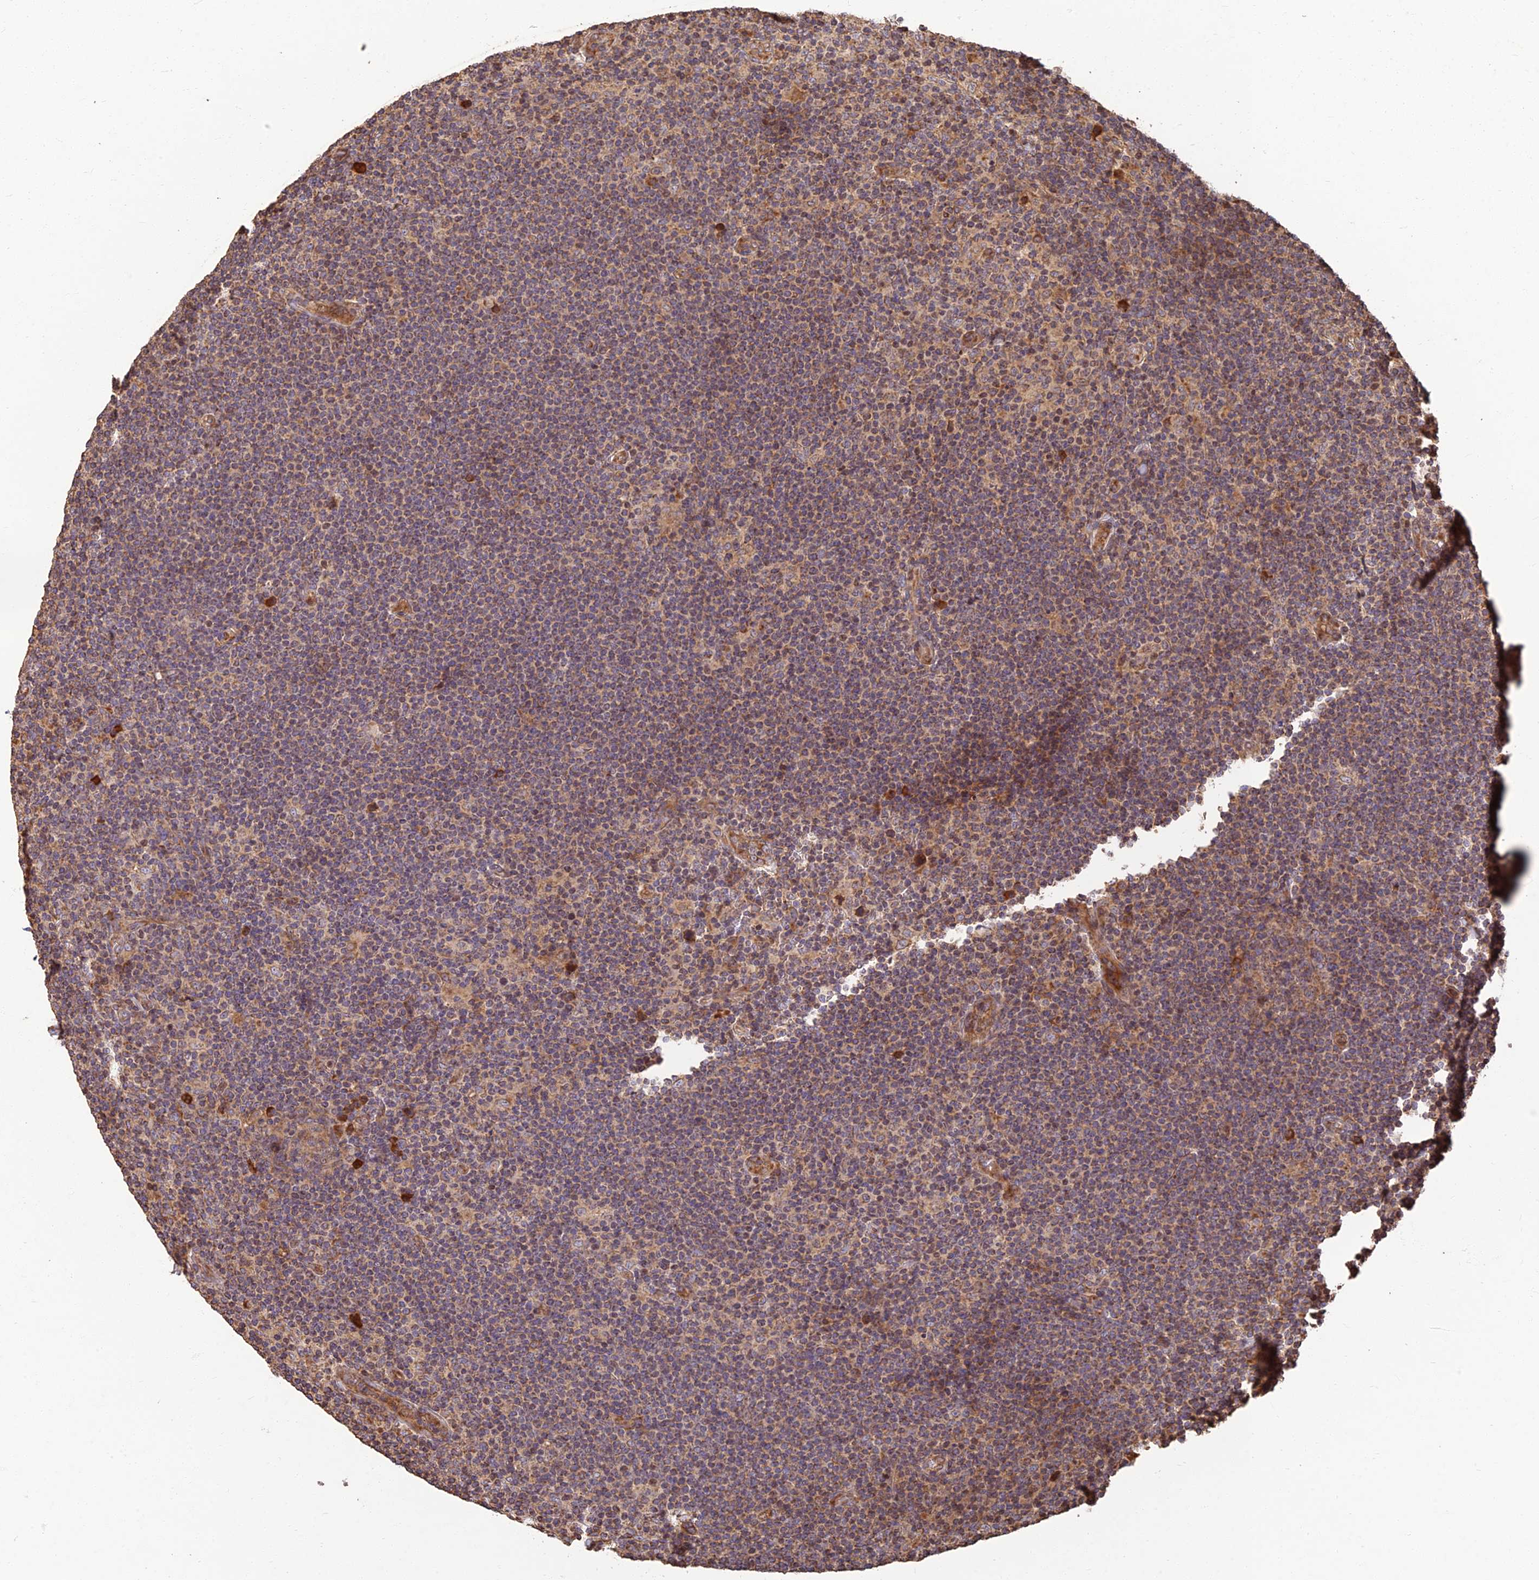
{"staining": {"intensity": "negative", "quantity": "none", "location": "none"}, "tissue": "lymphoma", "cell_type": "Tumor cells", "image_type": "cancer", "snomed": [{"axis": "morphology", "description": "Hodgkin's disease, NOS"}, {"axis": "topography", "description": "Lymph node"}], "caption": "High power microscopy histopathology image of an immunohistochemistry photomicrograph of Hodgkin's disease, revealing no significant expression in tumor cells.", "gene": "CORO1C", "patient": {"sex": "female", "age": 57}}